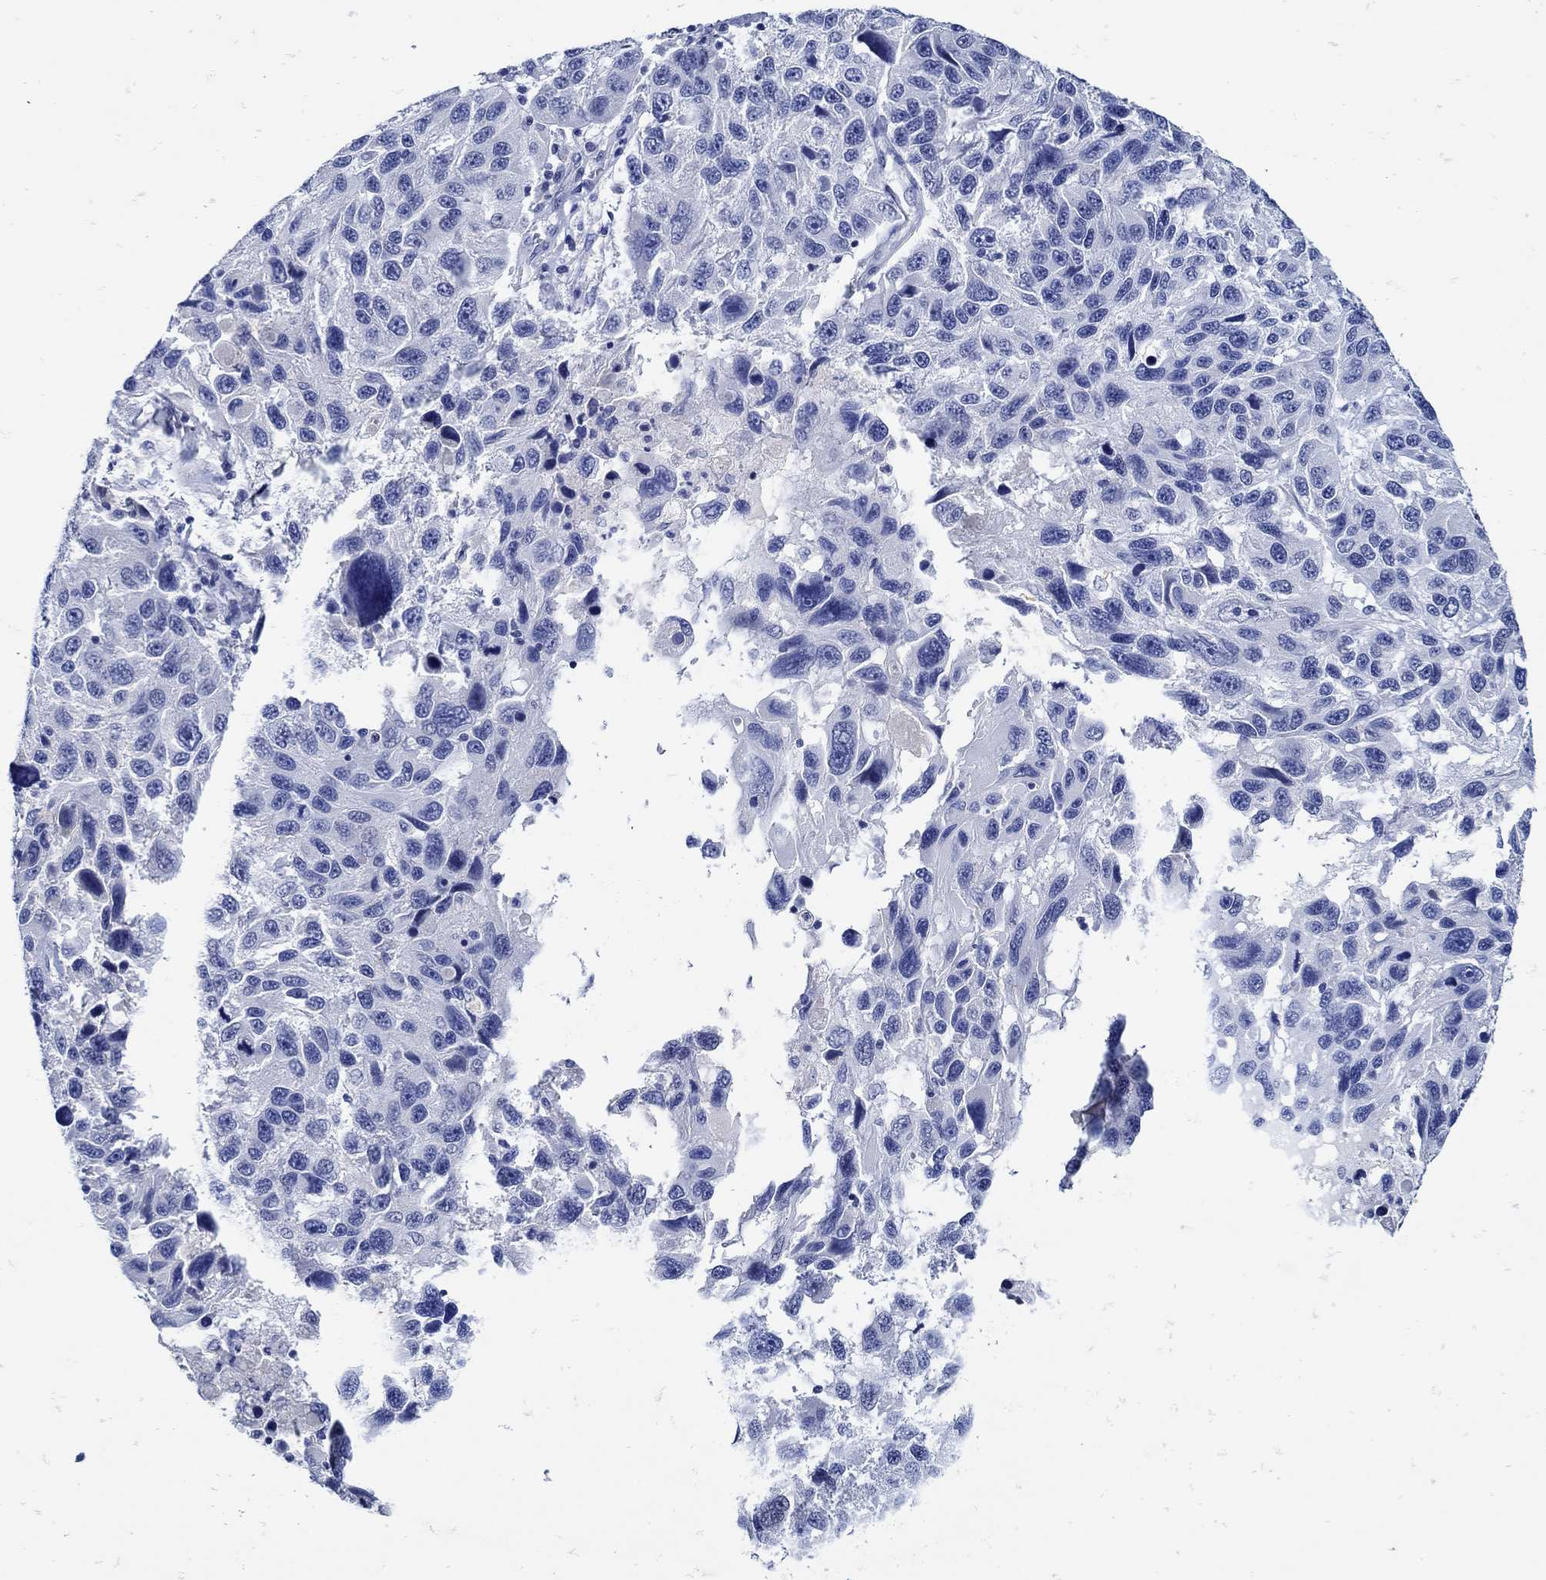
{"staining": {"intensity": "negative", "quantity": "none", "location": "none"}, "tissue": "melanoma", "cell_type": "Tumor cells", "image_type": "cancer", "snomed": [{"axis": "morphology", "description": "Malignant melanoma, NOS"}, {"axis": "topography", "description": "Skin"}], "caption": "Immunohistochemical staining of malignant melanoma demonstrates no significant expression in tumor cells.", "gene": "NOS1", "patient": {"sex": "male", "age": 53}}